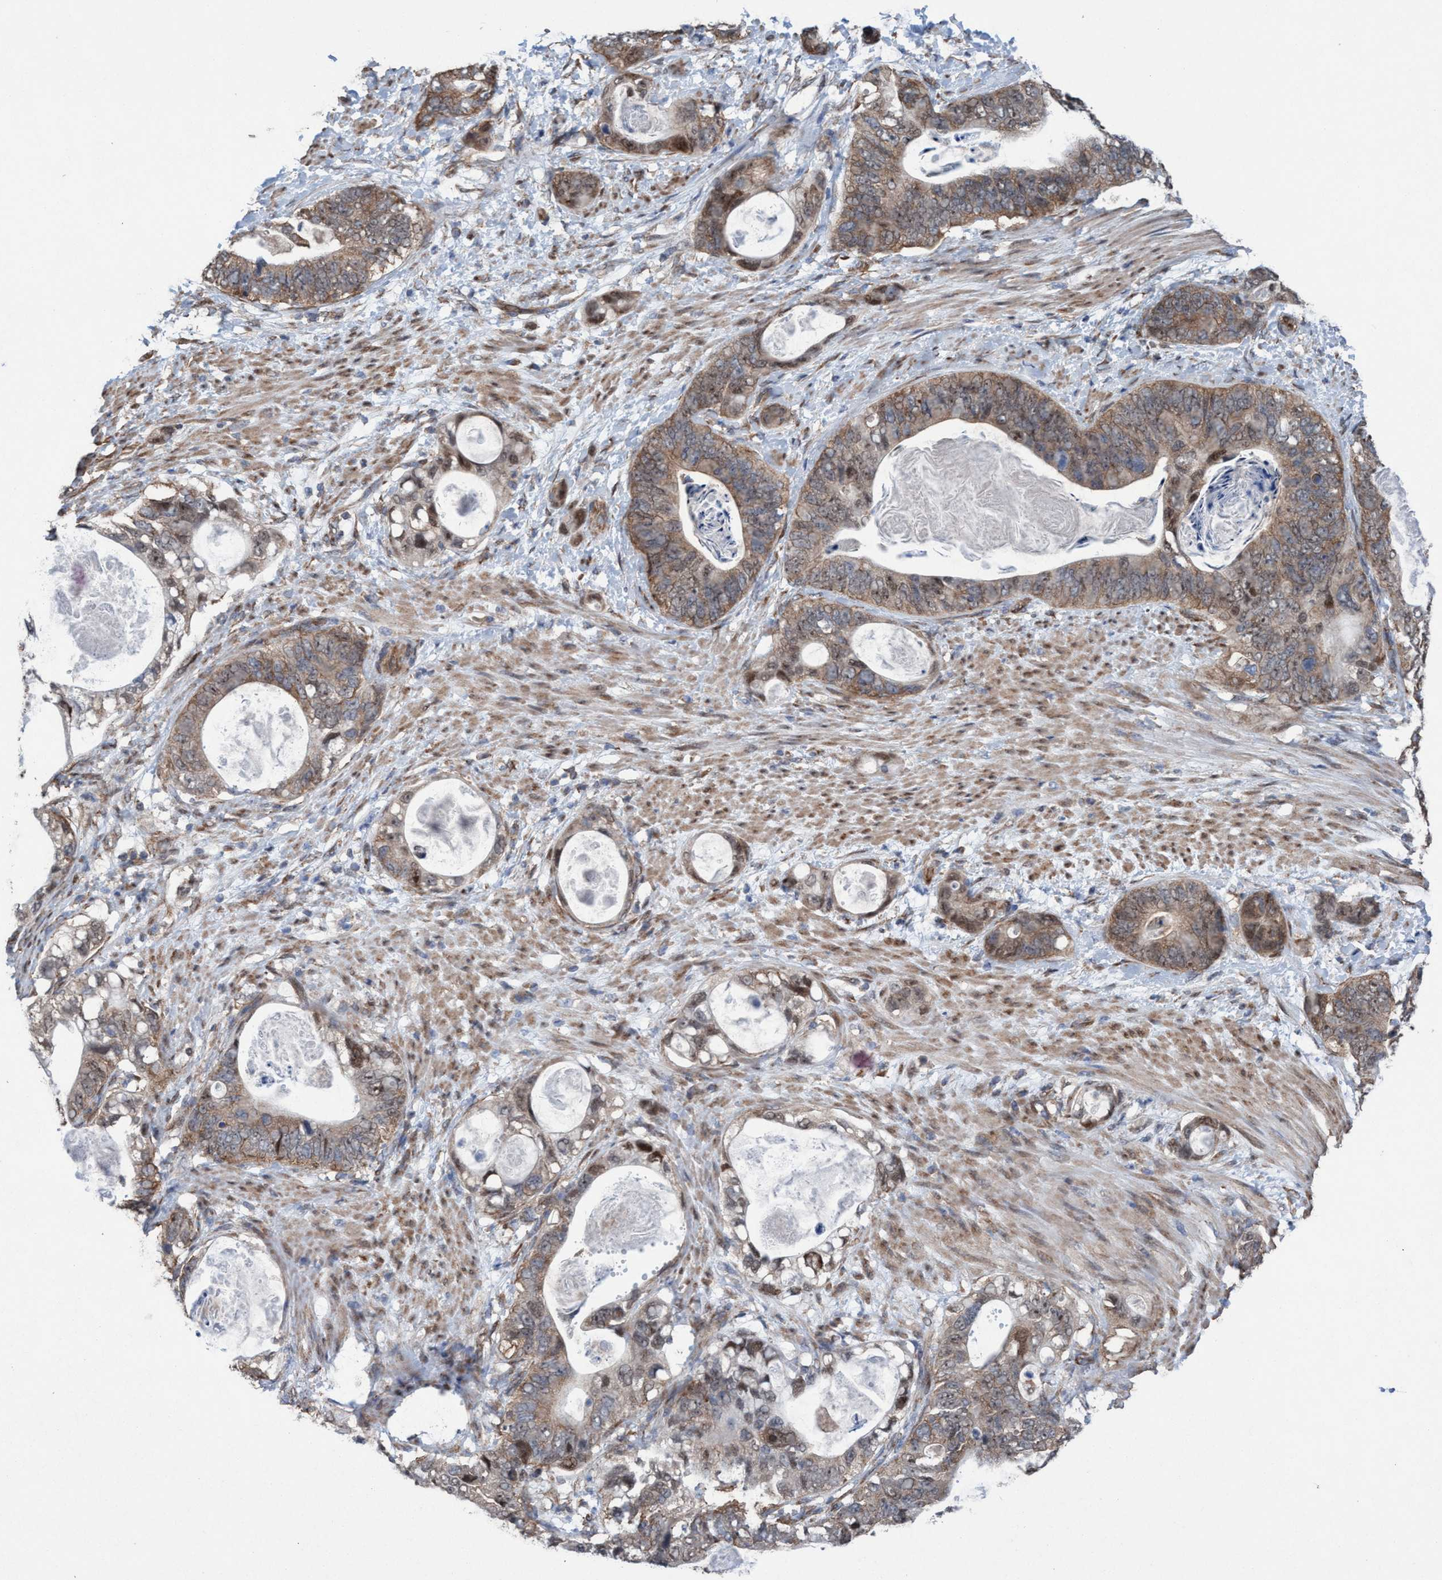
{"staining": {"intensity": "moderate", "quantity": ">75%", "location": "cytoplasmic/membranous,nuclear"}, "tissue": "stomach cancer", "cell_type": "Tumor cells", "image_type": "cancer", "snomed": [{"axis": "morphology", "description": "Normal tissue, NOS"}, {"axis": "morphology", "description": "Adenocarcinoma, NOS"}, {"axis": "topography", "description": "Stomach"}], "caption": "Protein analysis of stomach cancer tissue shows moderate cytoplasmic/membranous and nuclear expression in about >75% of tumor cells.", "gene": "METAP2", "patient": {"sex": "female", "age": 89}}